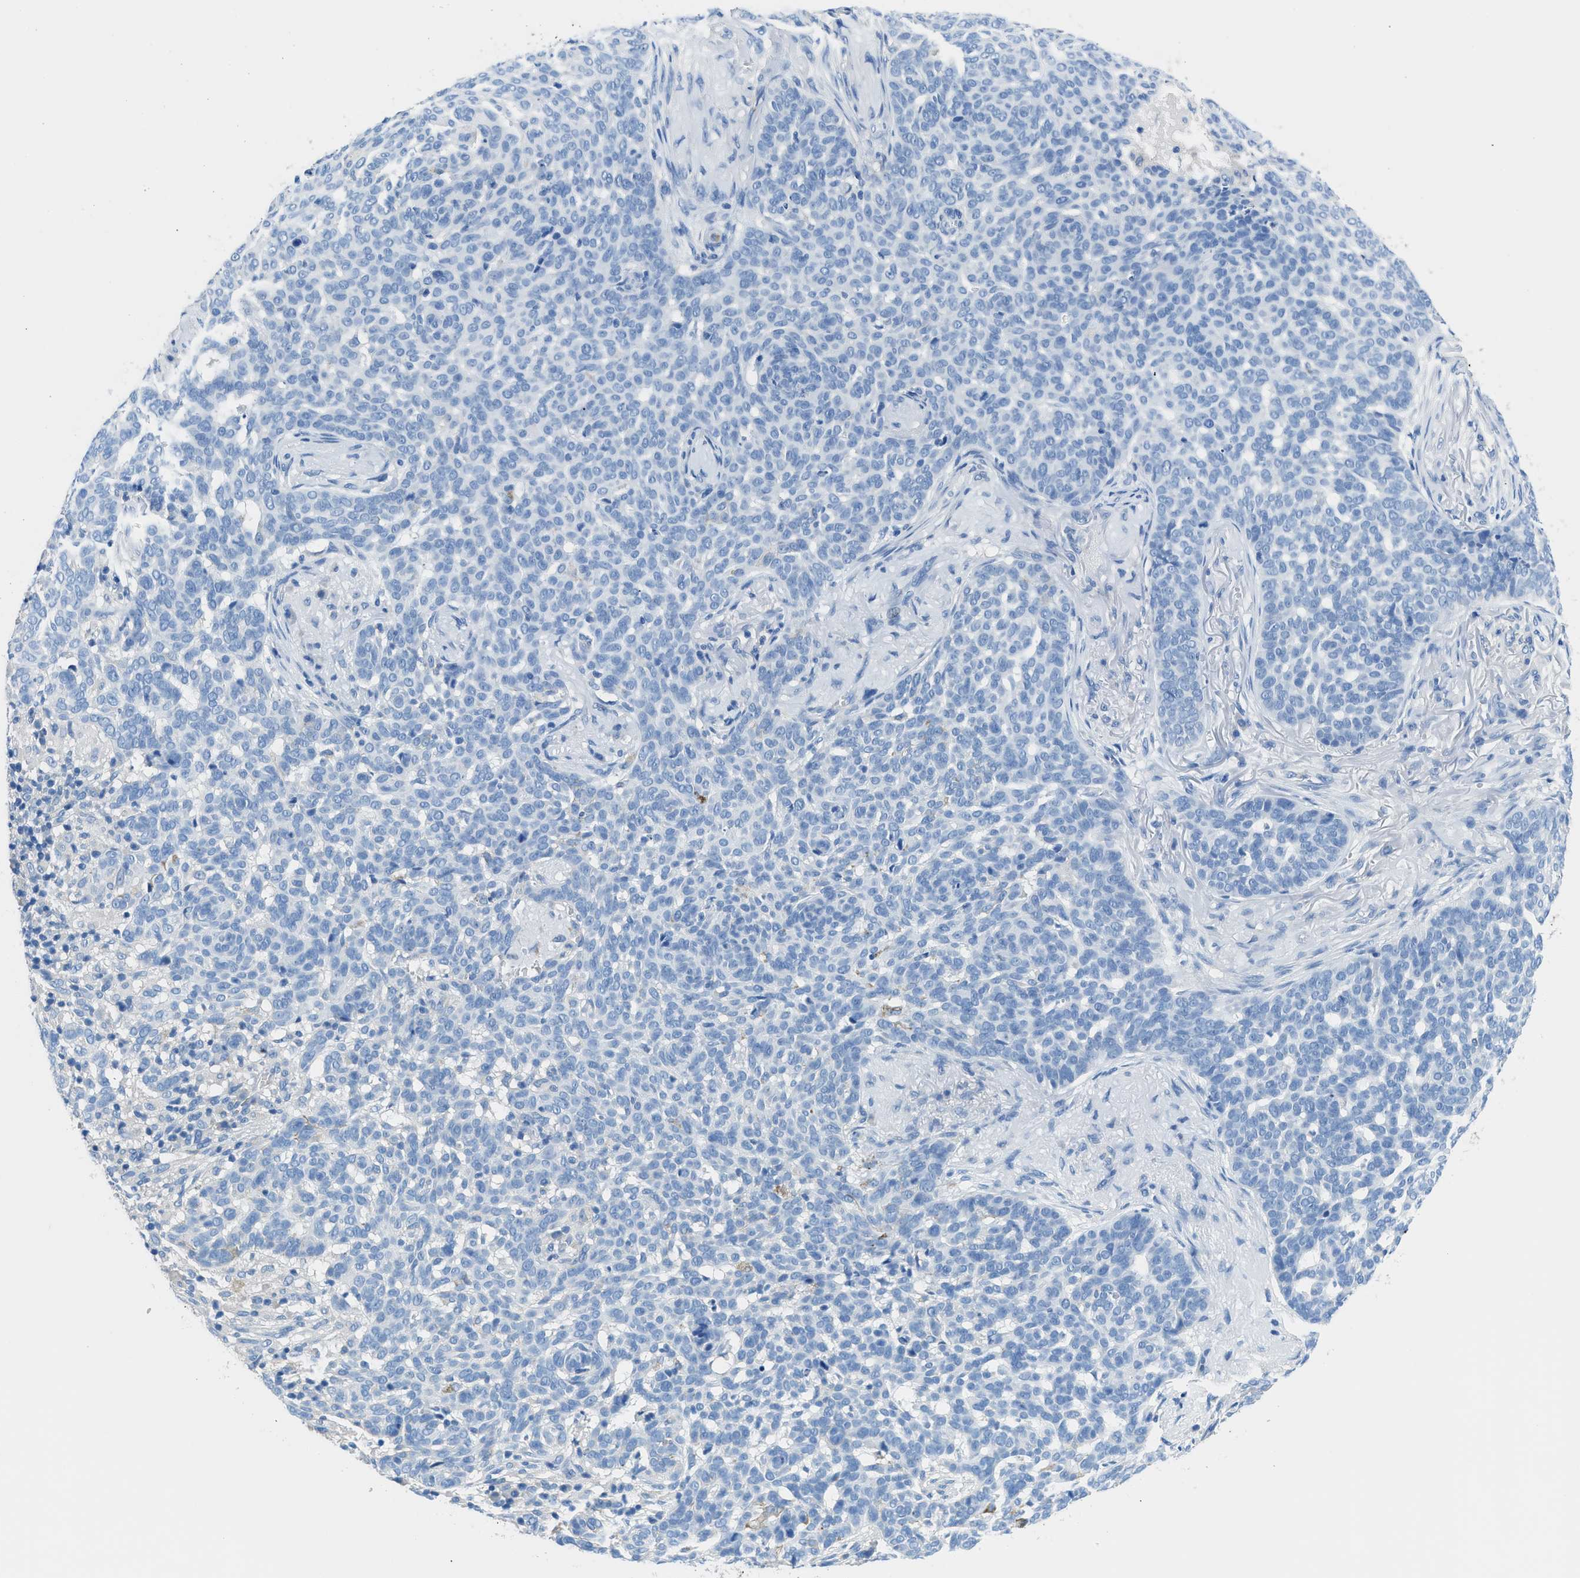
{"staining": {"intensity": "negative", "quantity": "none", "location": "none"}, "tissue": "skin cancer", "cell_type": "Tumor cells", "image_type": "cancer", "snomed": [{"axis": "morphology", "description": "Basal cell carcinoma"}, {"axis": "topography", "description": "Skin"}], "caption": "A micrograph of skin cancer (basal cell carcinoma) stained for a protein displays no brown staining in tumor cells.", "gene": "NEB", "patient": {"sex": "male", "age": 85}}